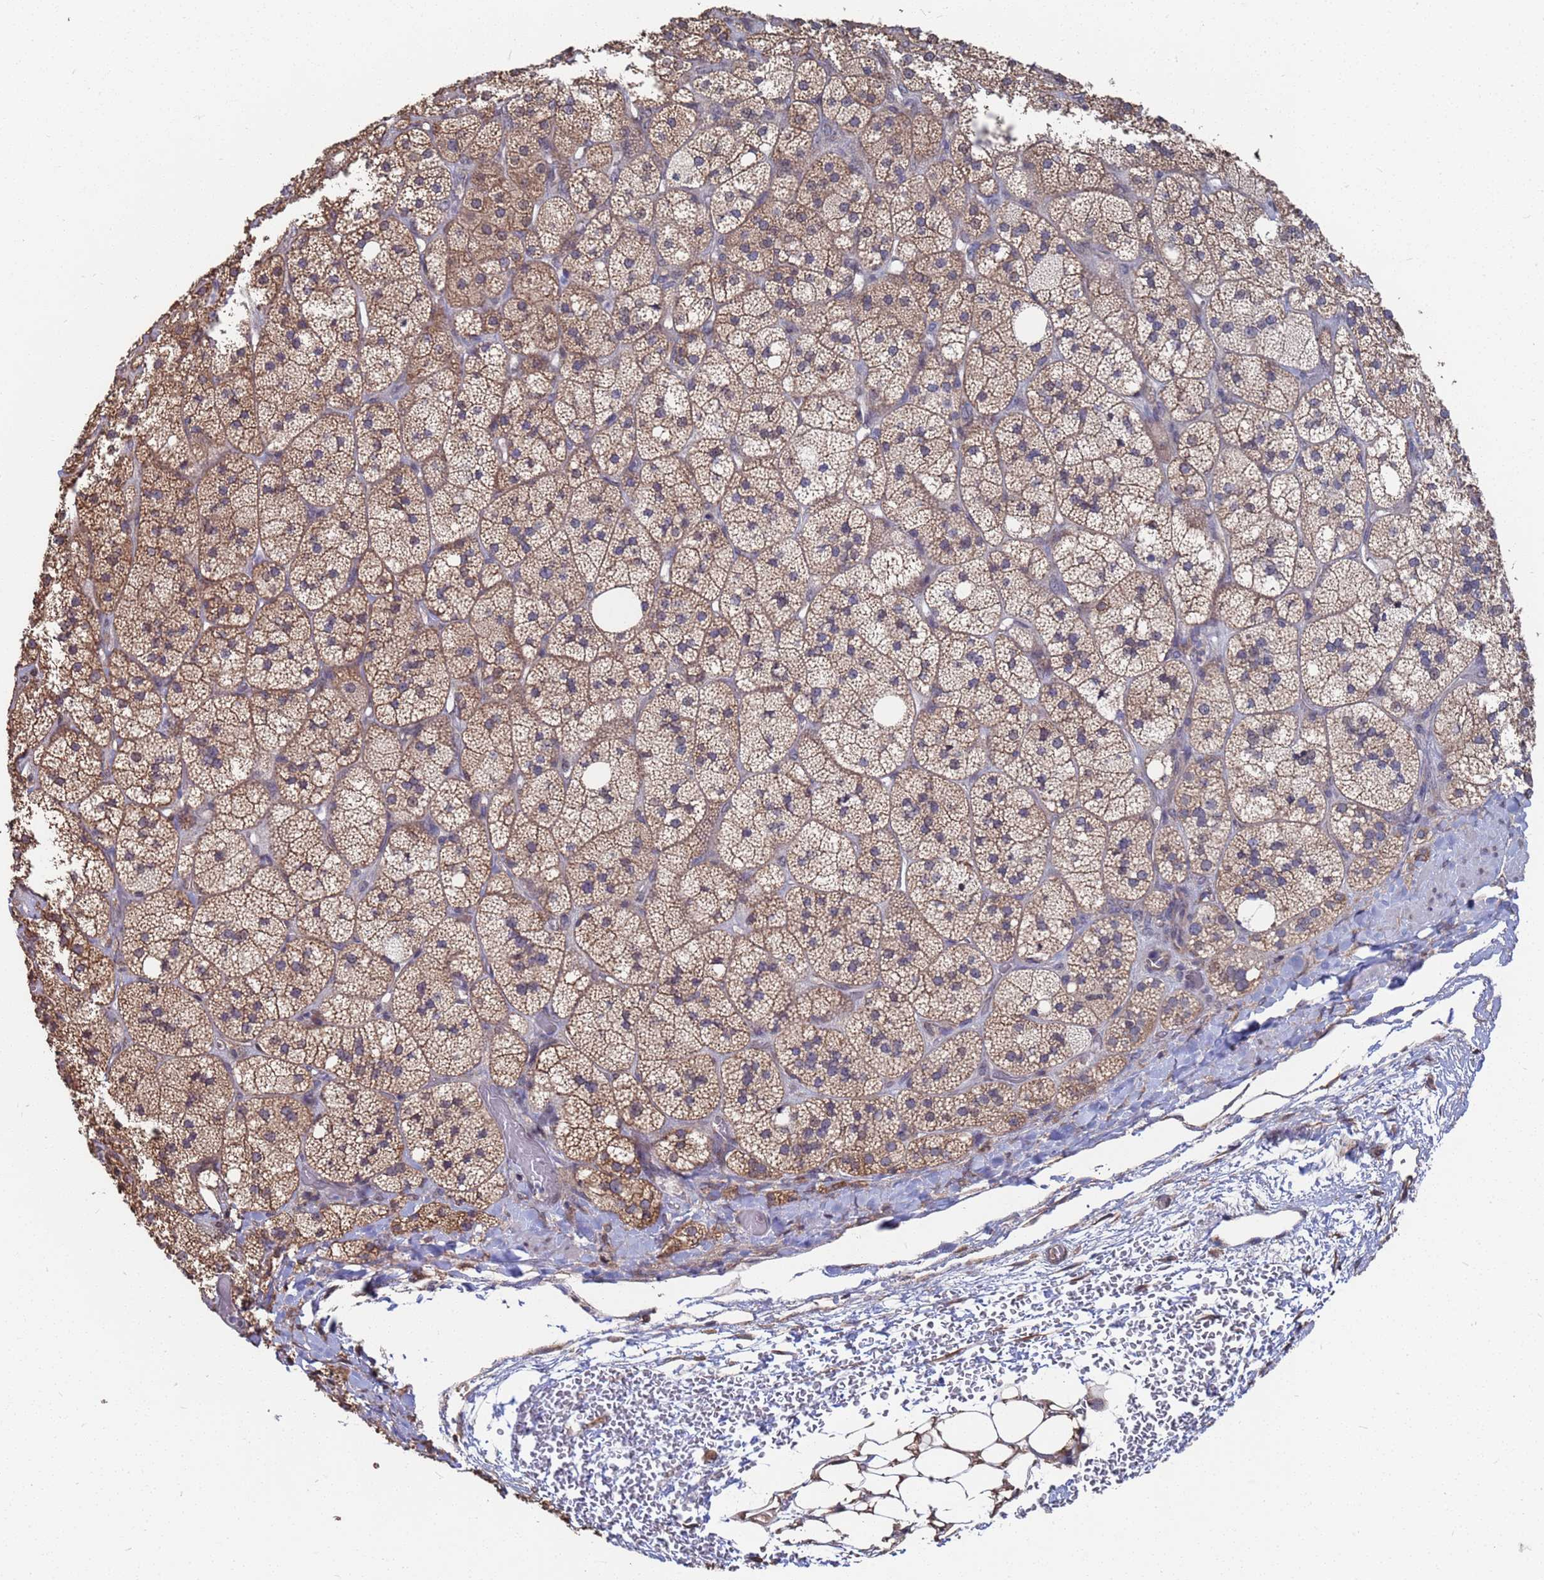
{"staining": {"intensity": "moderate", "quantity": ">75%", "location": "cytoplasmic/membranous"}, "tissue": "adrenal gland", "cell_type": "Glandular cells", "image_type": "normal", "snomed": [{"axis": "morphology", "description": "Normal tissue, NOS"}, {"axis": "topography", "description": "Adrenal gland"}], "caption": "Protein staining of normal adrenal gland reveals moderate cytoplasmic/membranous expression in approximately >75% of glandular cells.", "gene": "CFAP119", "patient": {"sex": "male", "age": 61}}